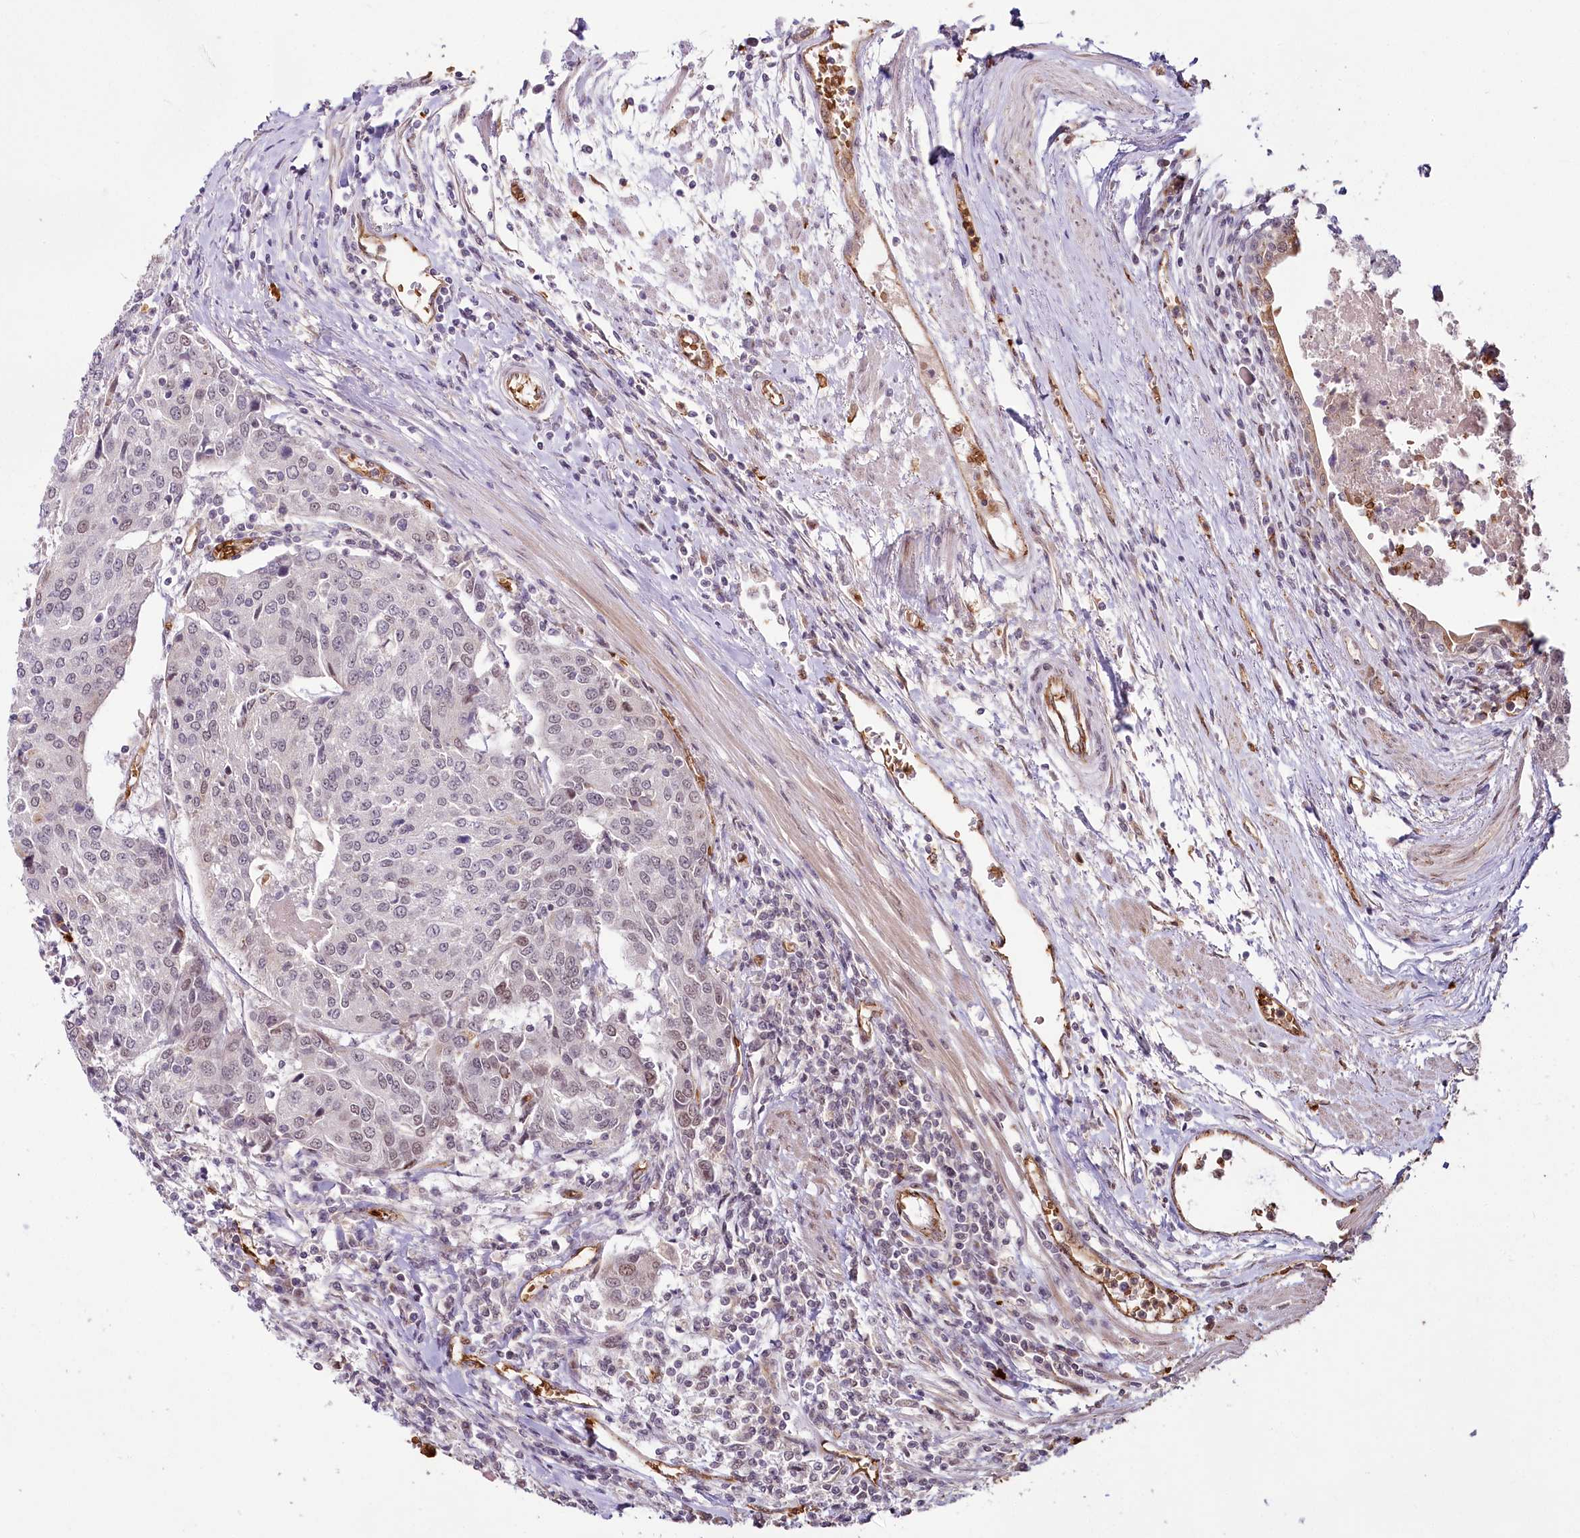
{"staining": {"intensity": "weak", "quantity": "25%-75%", "location": "nuclear"}, "tissue": "urothelial cancer", "cell_type": "Tumor cells", "image_type": "cancer", "snomed": [{"axis": "morphology", "description": "Urothelial carcinoma, High grade"}, {"axis": "topography", "description": "Urinary bladder"}], "caption": "Immunohistochemistry staining of urothelial carcinoma (high-grade), which shows low levels of weak nuclear positivity in approximately 25%-75% of tumor cells indicating weak nuclear protein staining. The staining was performed using DAB (brown) for protein detection and nuclei were counterstained in hematoxylin (blue).", "gene": "ALKBH8", "patient": {"sex": "female", "age": 85}}